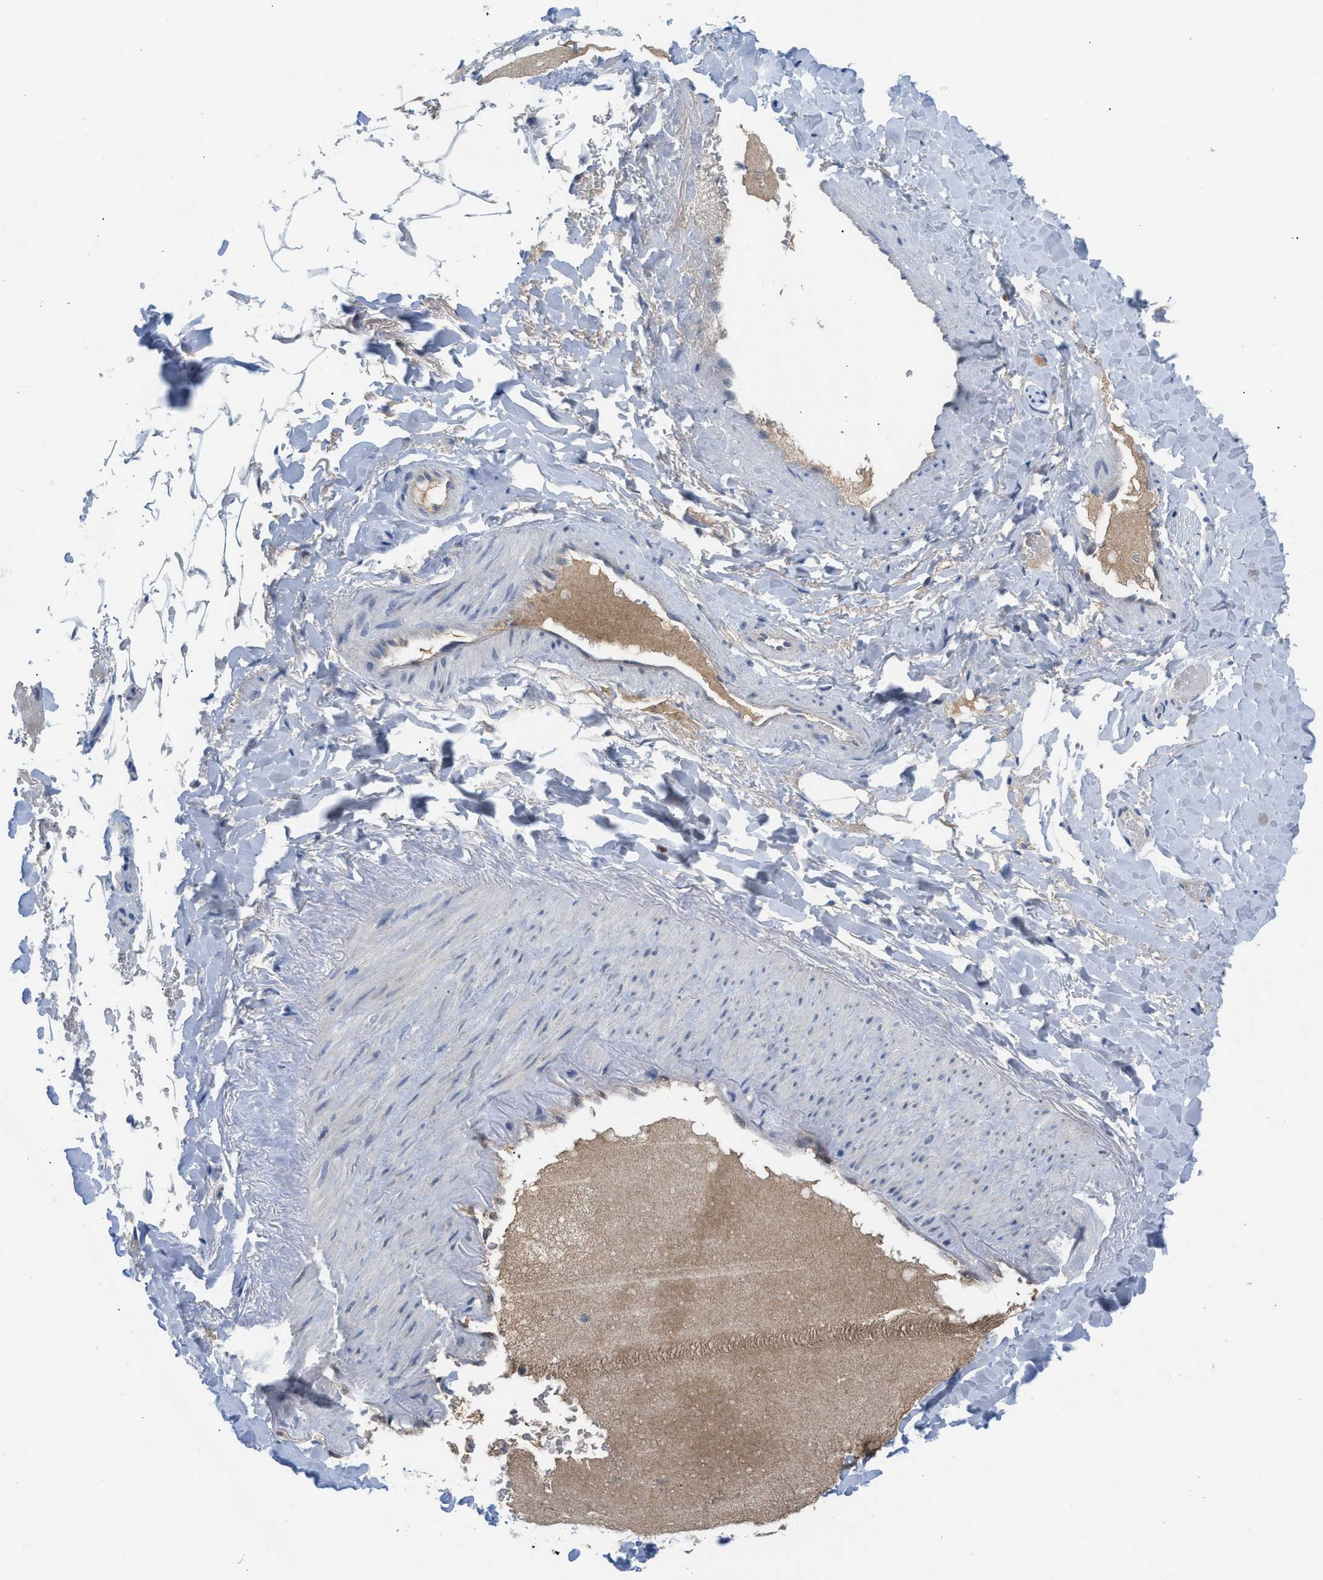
{"staining": {"intensity": "negative", "quantity": "none", "location": "none"}, "tissue": "adipose tissue", "cell_type": "Adipocytes", "image_type": "normal", "snomed": [{"axis": "morphology", "description": "Normal tissue, NOS"}, {"axis": "topography", "description": "Peripheral nerve tissue"}], "caption": "Adipocytes show no significant protein expression in benign adipose tissue. (DAB immunohistochemistry (IHC) visualized using brightfield microscopy, high magnification).", "gene": "HPX", "patient": {"sex": "male", "age": 70}}